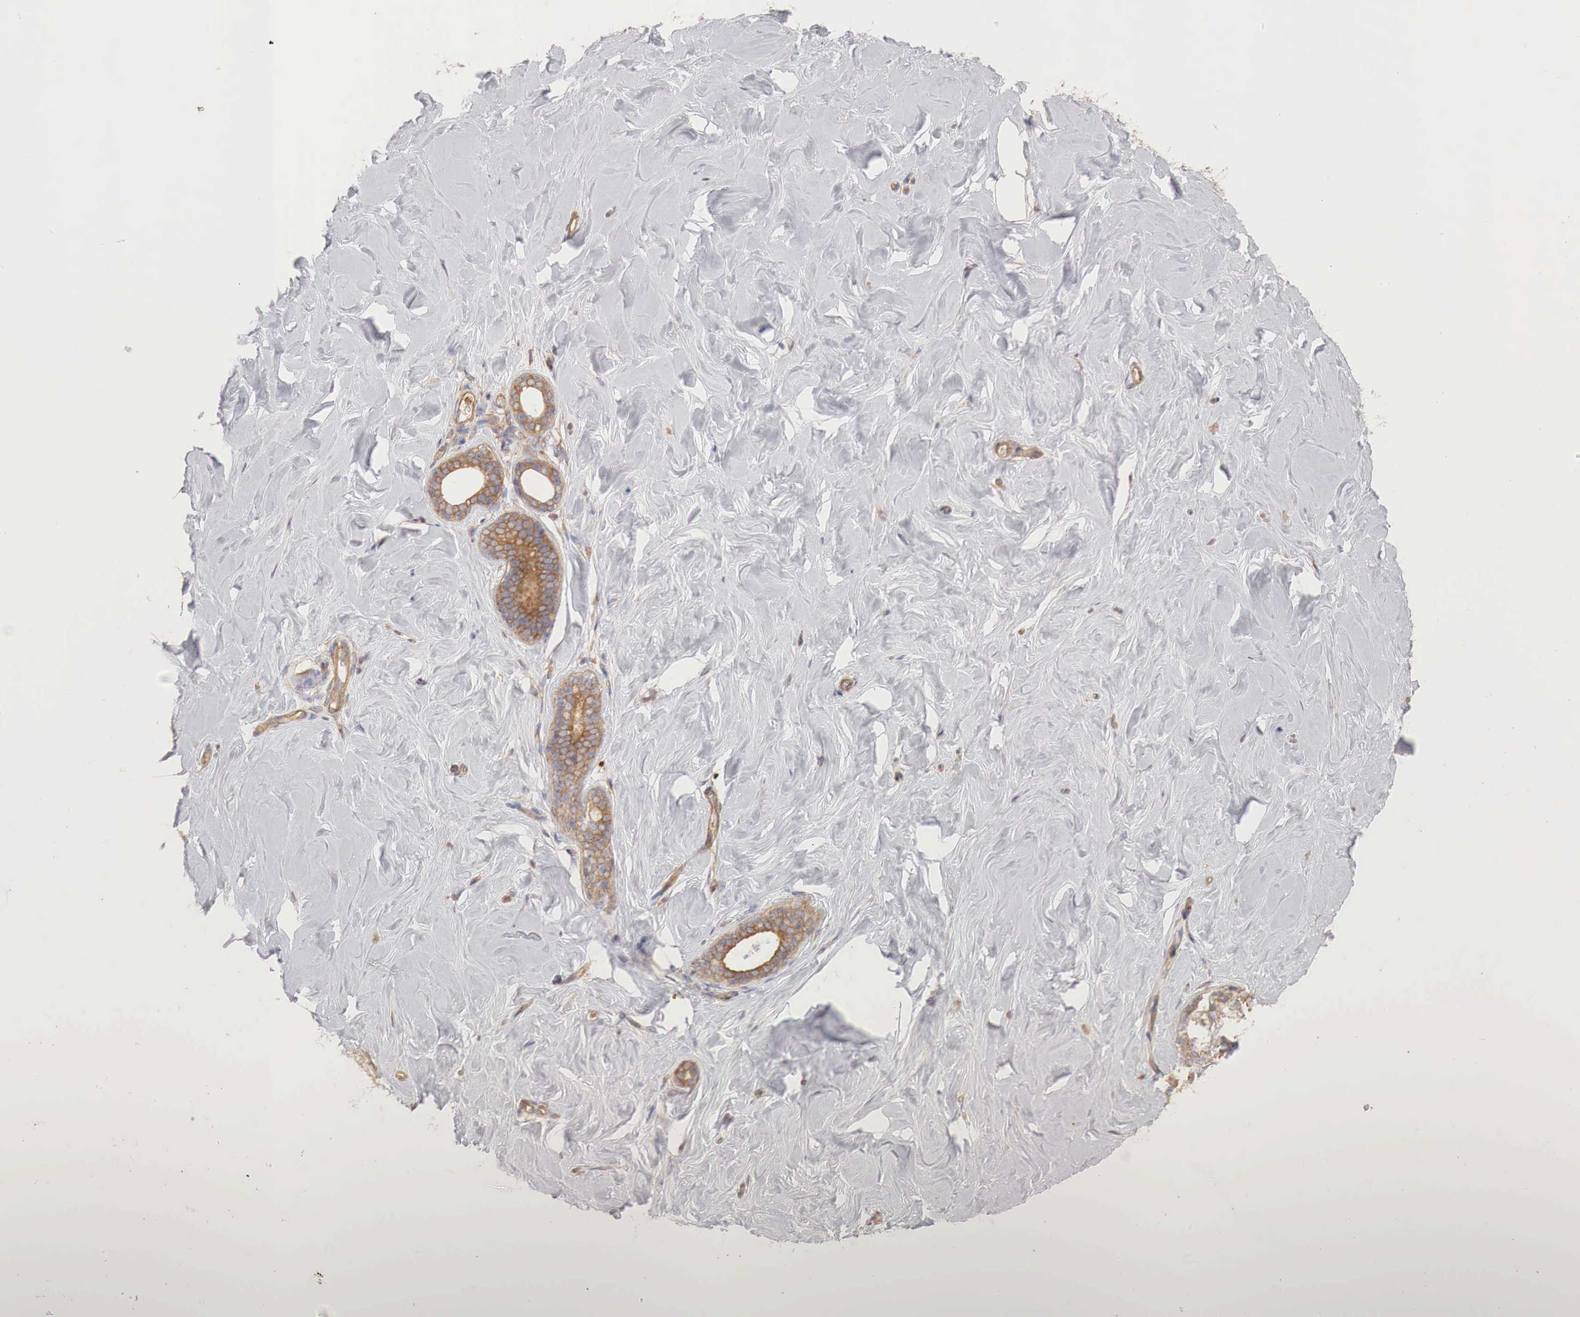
{"staining": {"intensity": "weak", "quantity": "25%-75%", "location": "cytoplasmic/membranous"}, "tissue": "breast", "cell_type": "Adipocytes", "image_type": "normal", "snomed": [{"axis": "morphology", "description": "Normal tissue, NOS"}, {"axis": "topography", "description": "Breast"}], "caption": "A histopathology image of breast stained for a protein shows weak cytoplasmic/membranous brown staining in adipocytes.", "gene": "G6PD", "patient": {"sex": "female", "age": 54}}